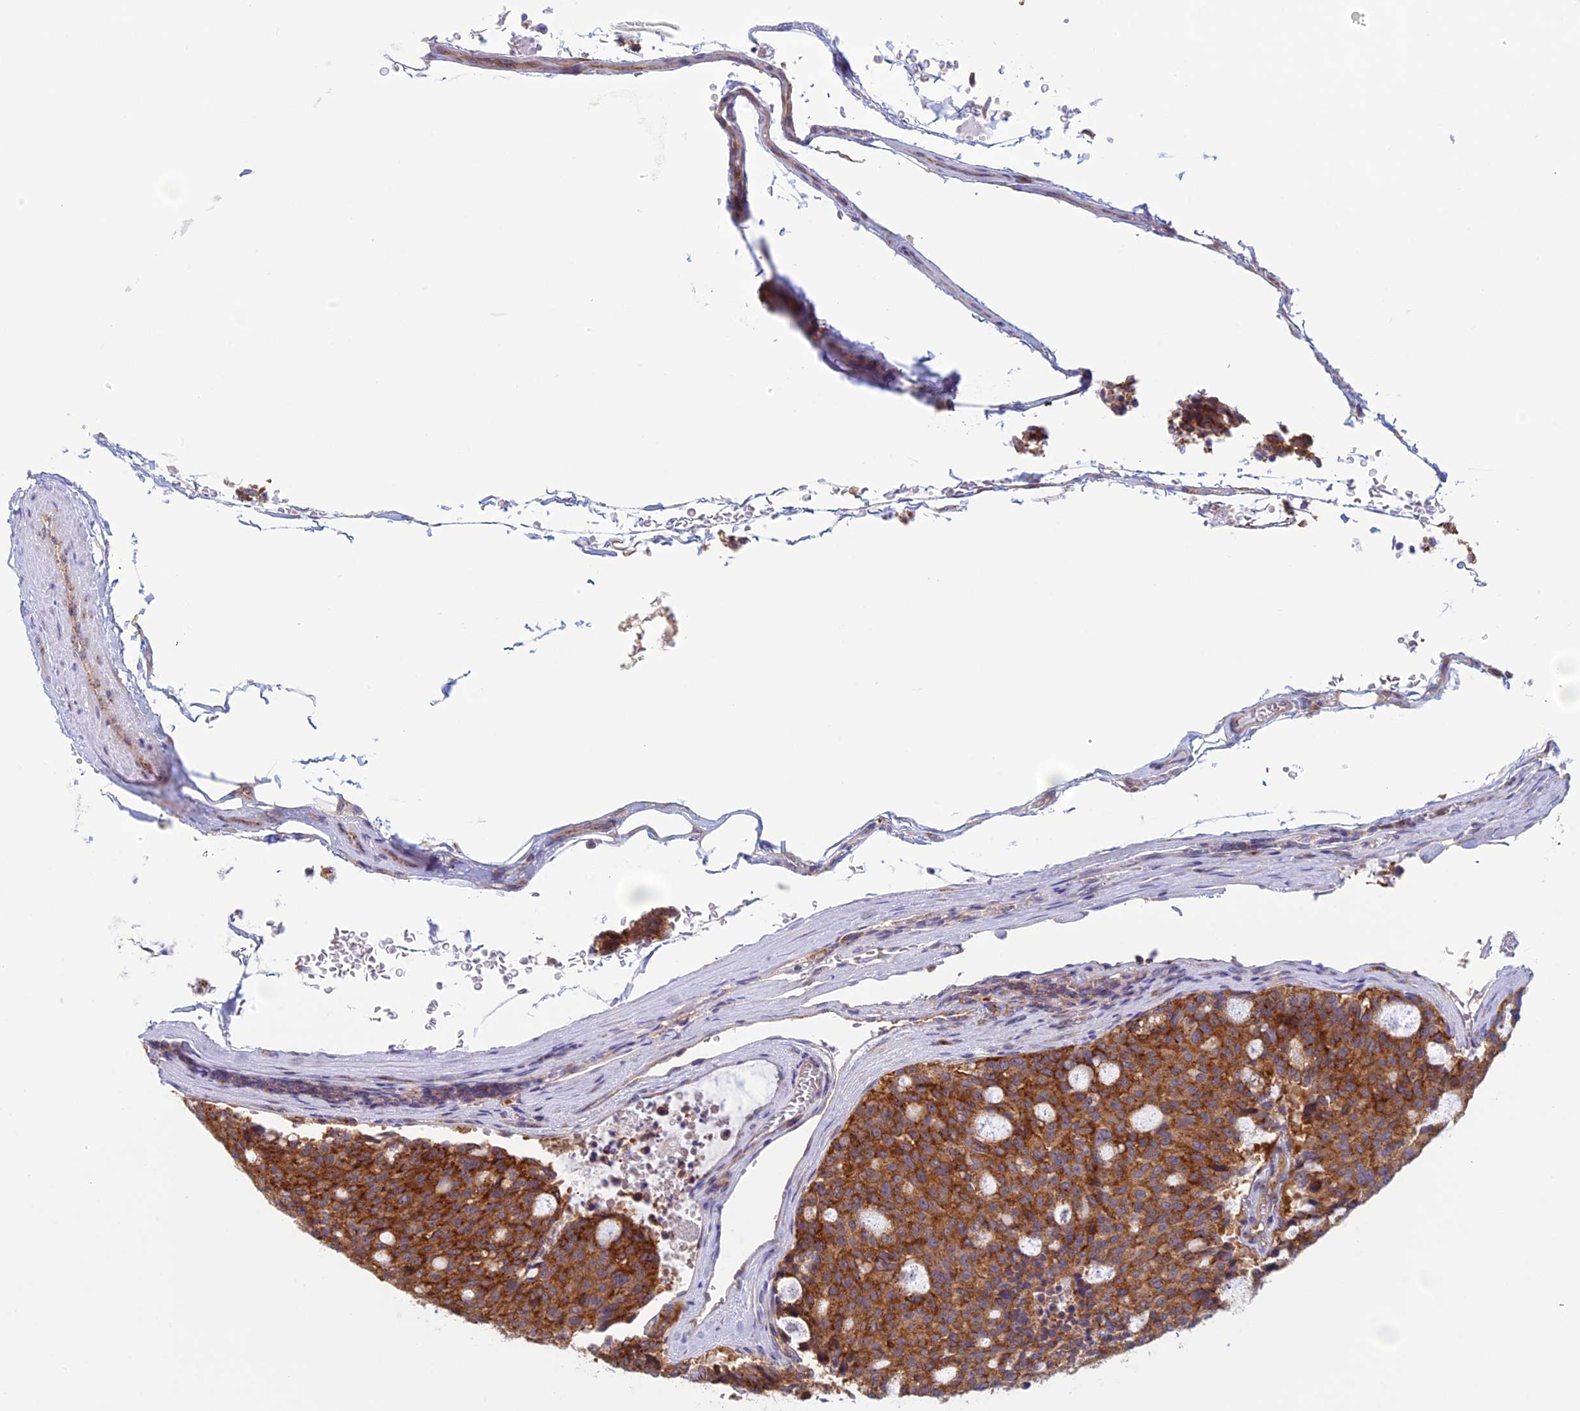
{"staining": {"intensity": "strong", "quantity": ">75%", "location": "cytoplasmic/membranous"}, "tissue": "carcinoid", "cell_type": "Tumor cells", "image_type": "cancer", "snomed": [{"axis": "morphology", "description": "Carcinoid, malignant, NOS"}, {"axis": "topography", "description": "Pancreas"}], "caption": "Immunohistochemical staining of human carcinoid (malignant) reveals strong cytoplasmic/membranous protein positivity in approximately >75% of tumor cells.", "gene": "CLINT1", "patient": {"sex": "female", "age": 54}}